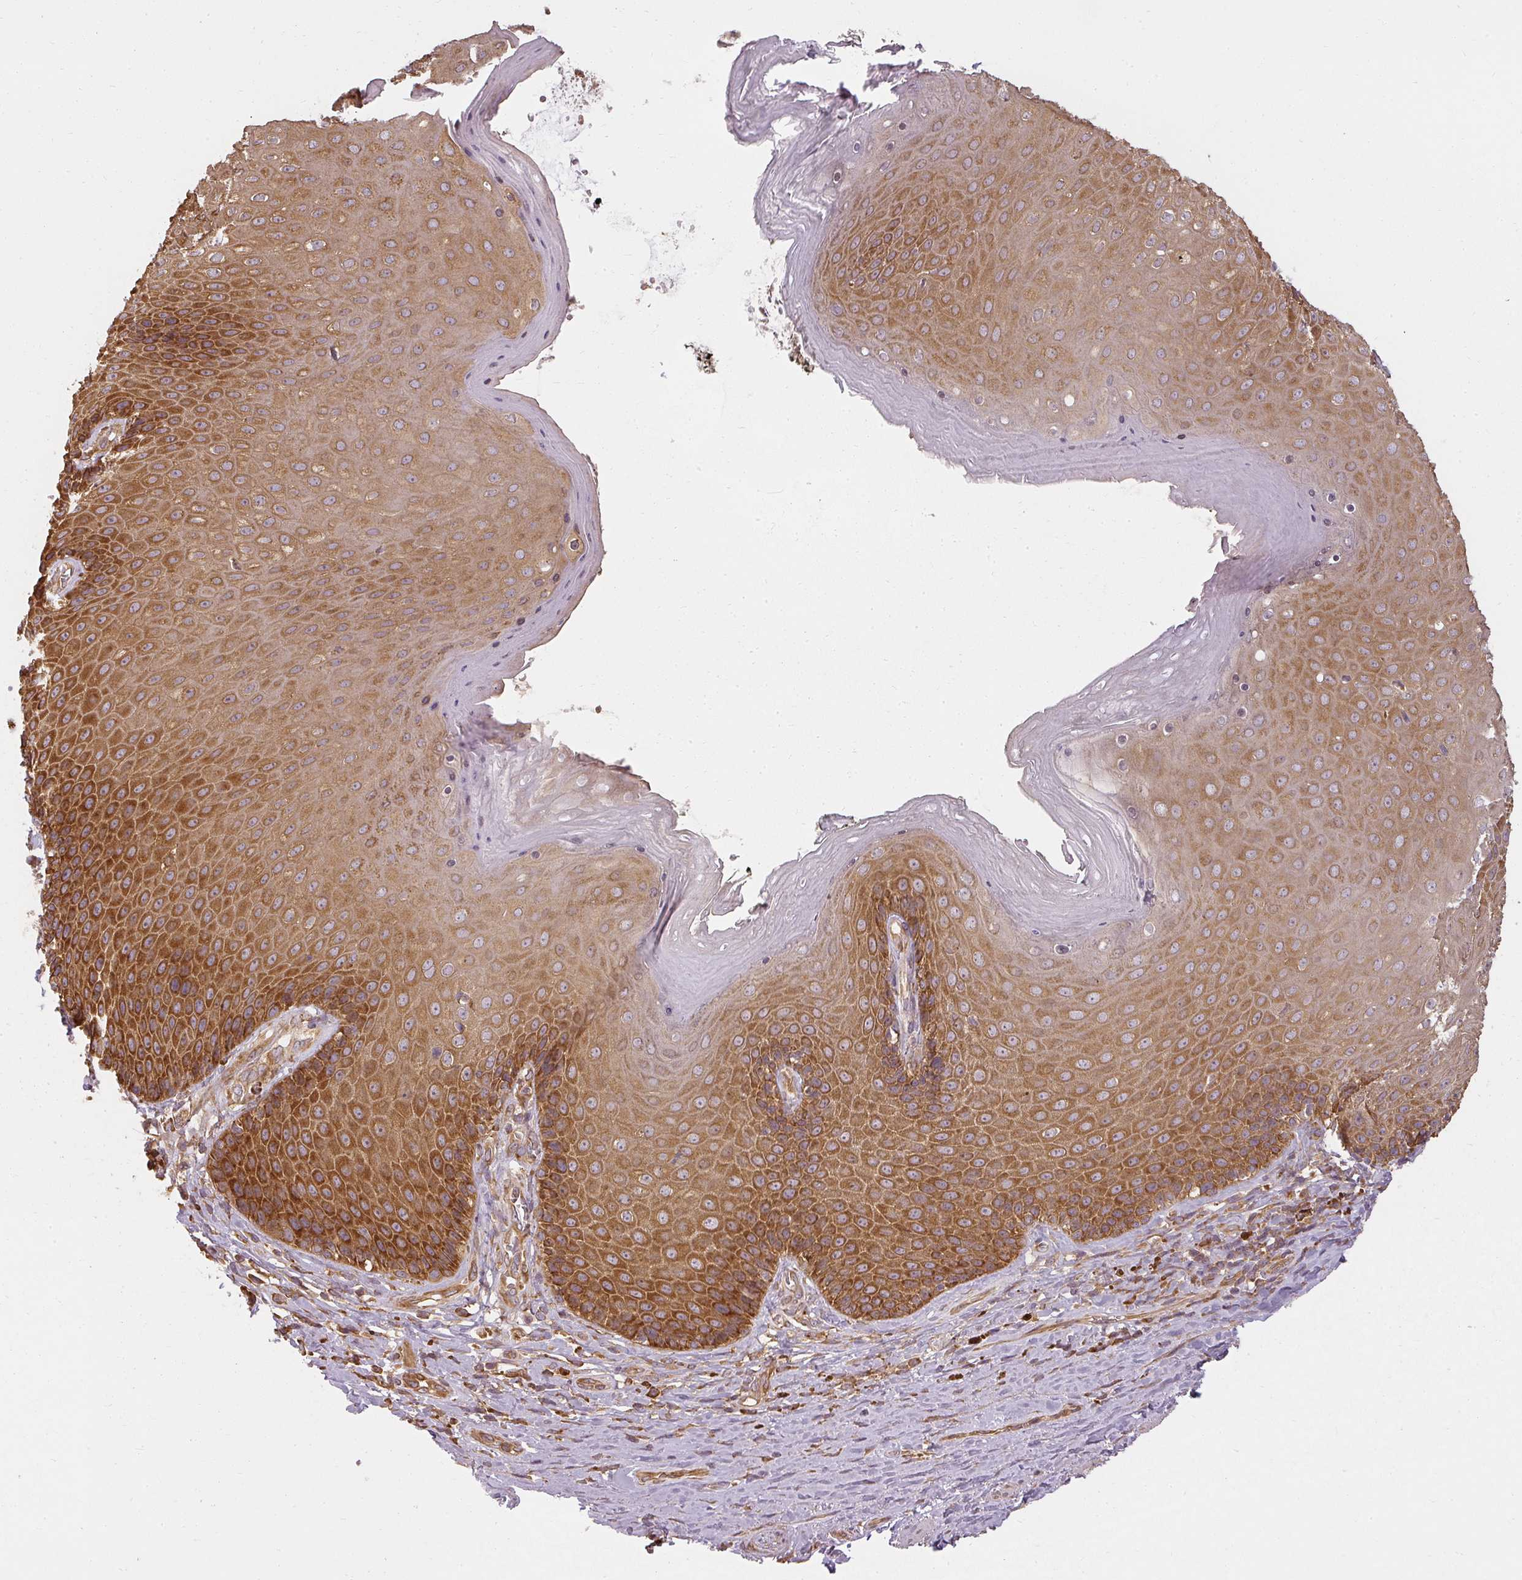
{"staining": {"intensity": "strong", "quantity": ">75%", "location": "cytoplasmic/membranous"}, "tissue": "skin", "cell_type": "Epidermal cells", "image_type": "normal", "snomed": [{"axis": "morphology", "description": "Normal tissue, NOS"}, {"axis": "topography", "description": "Anal"}, {"axis": "topography", "description": "Peripheral nerve tissue"}], "caption": "An image of human skin stained for a protein exhibits strong cytoplasmic/membranous brown staining in epidermal cells.", "gene": "RPL24", "patient": {"sex": "male", "age": 53}}